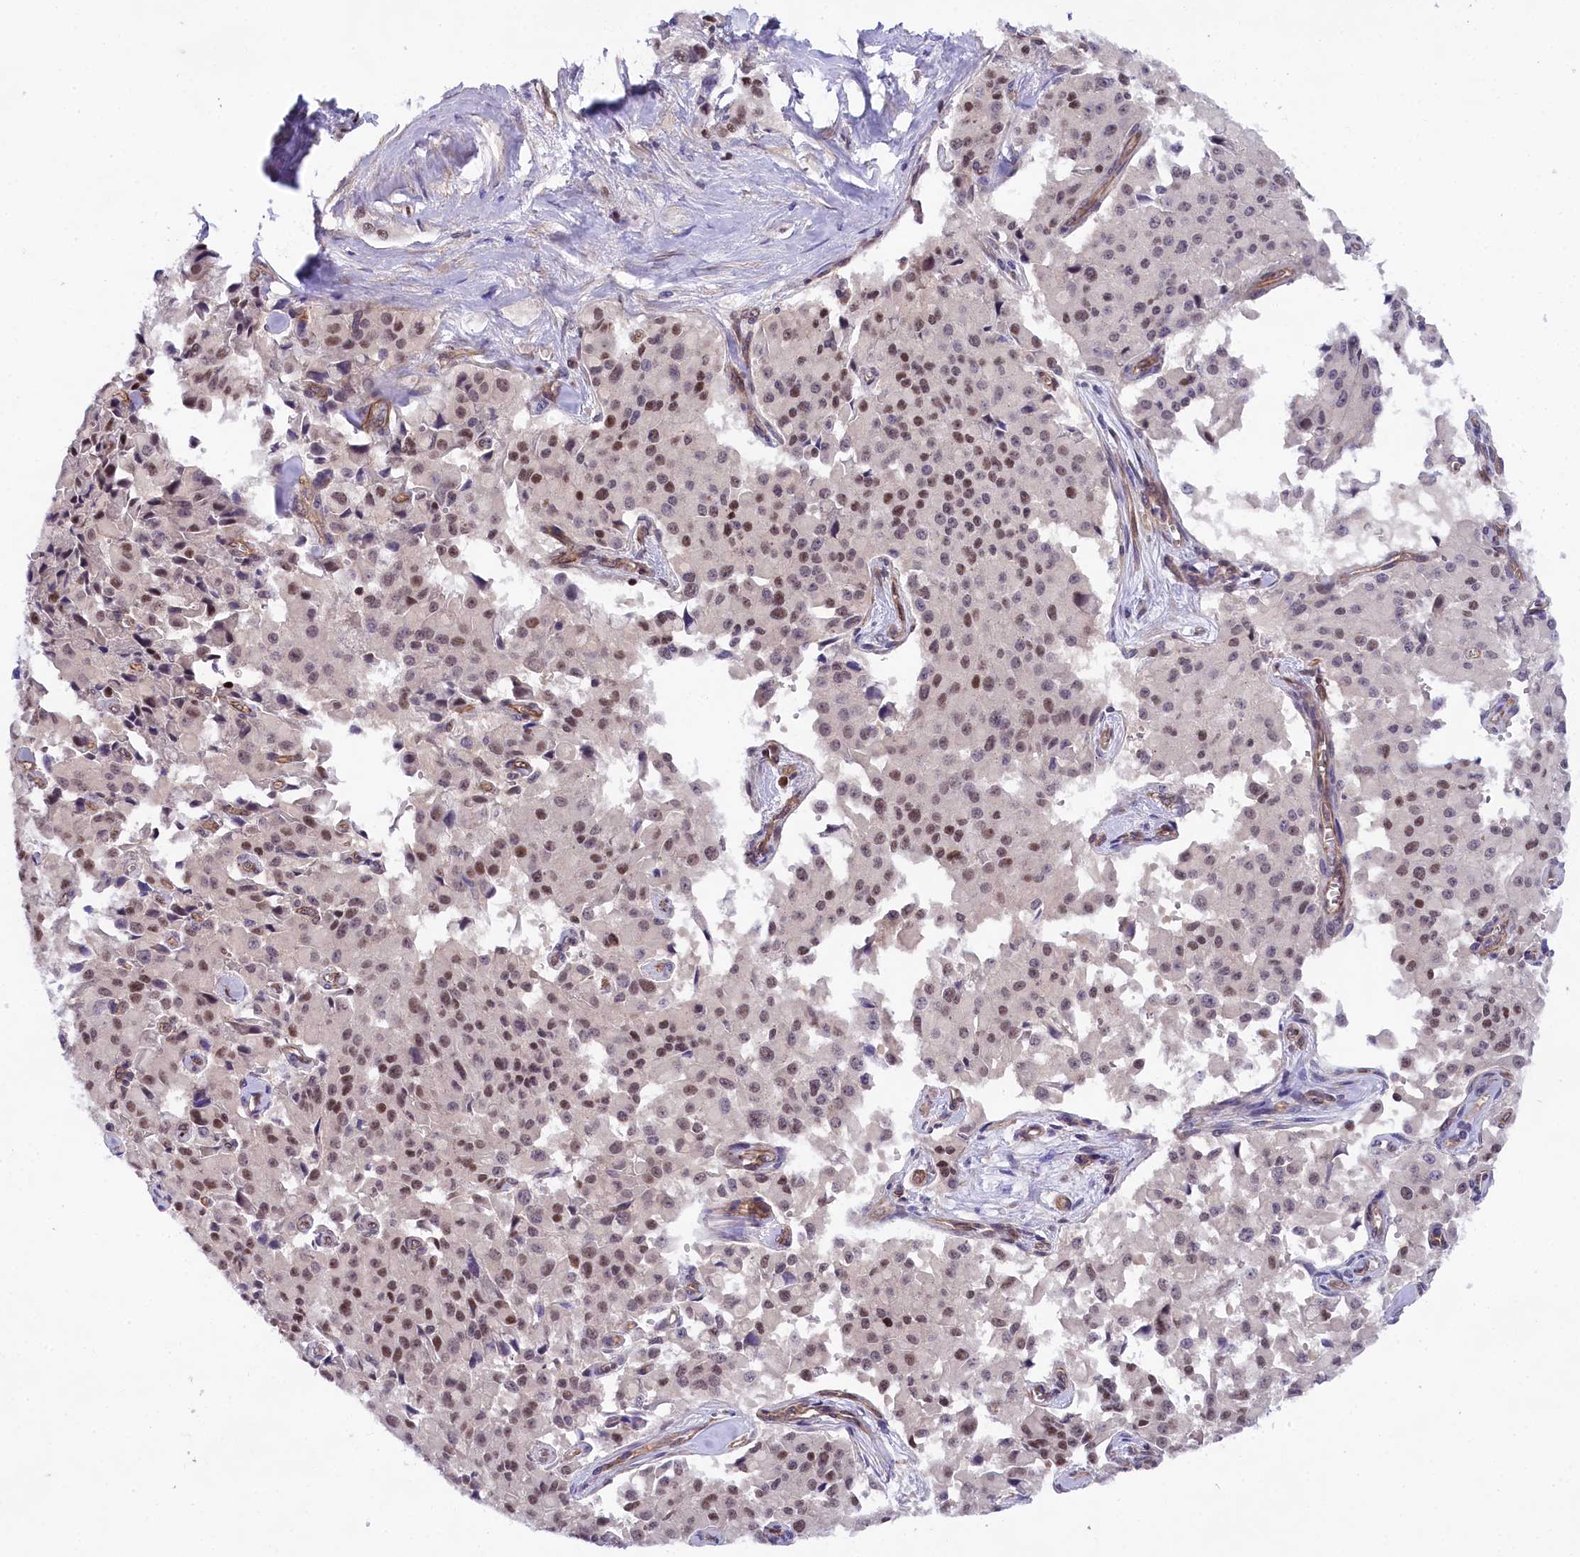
{"staining": {"intensity": "moderate", "quantity": ">75%", "location": "nuclear"}, "tissue": "pancreatic cancer", "cell_type": "Tumor cells", "image_type": "cancer", "snomed": [{"axis": "morphology", "description": "Adenocarcinoma, NOS"}, {"axis": "topography", "description": "Pancreas"}], "caption": "Brown immunohistochemical staining in human adenocarcinoma (pancreatic) exhibits moderate nuclear positivity in about >75% of tumor cells. (Stains: DAB in brown, nuclei in blue, Microscopy: brightfield microscopy at high magnification).", "gene": "SP4", "patient": {"sex": "male", "age": 65}}